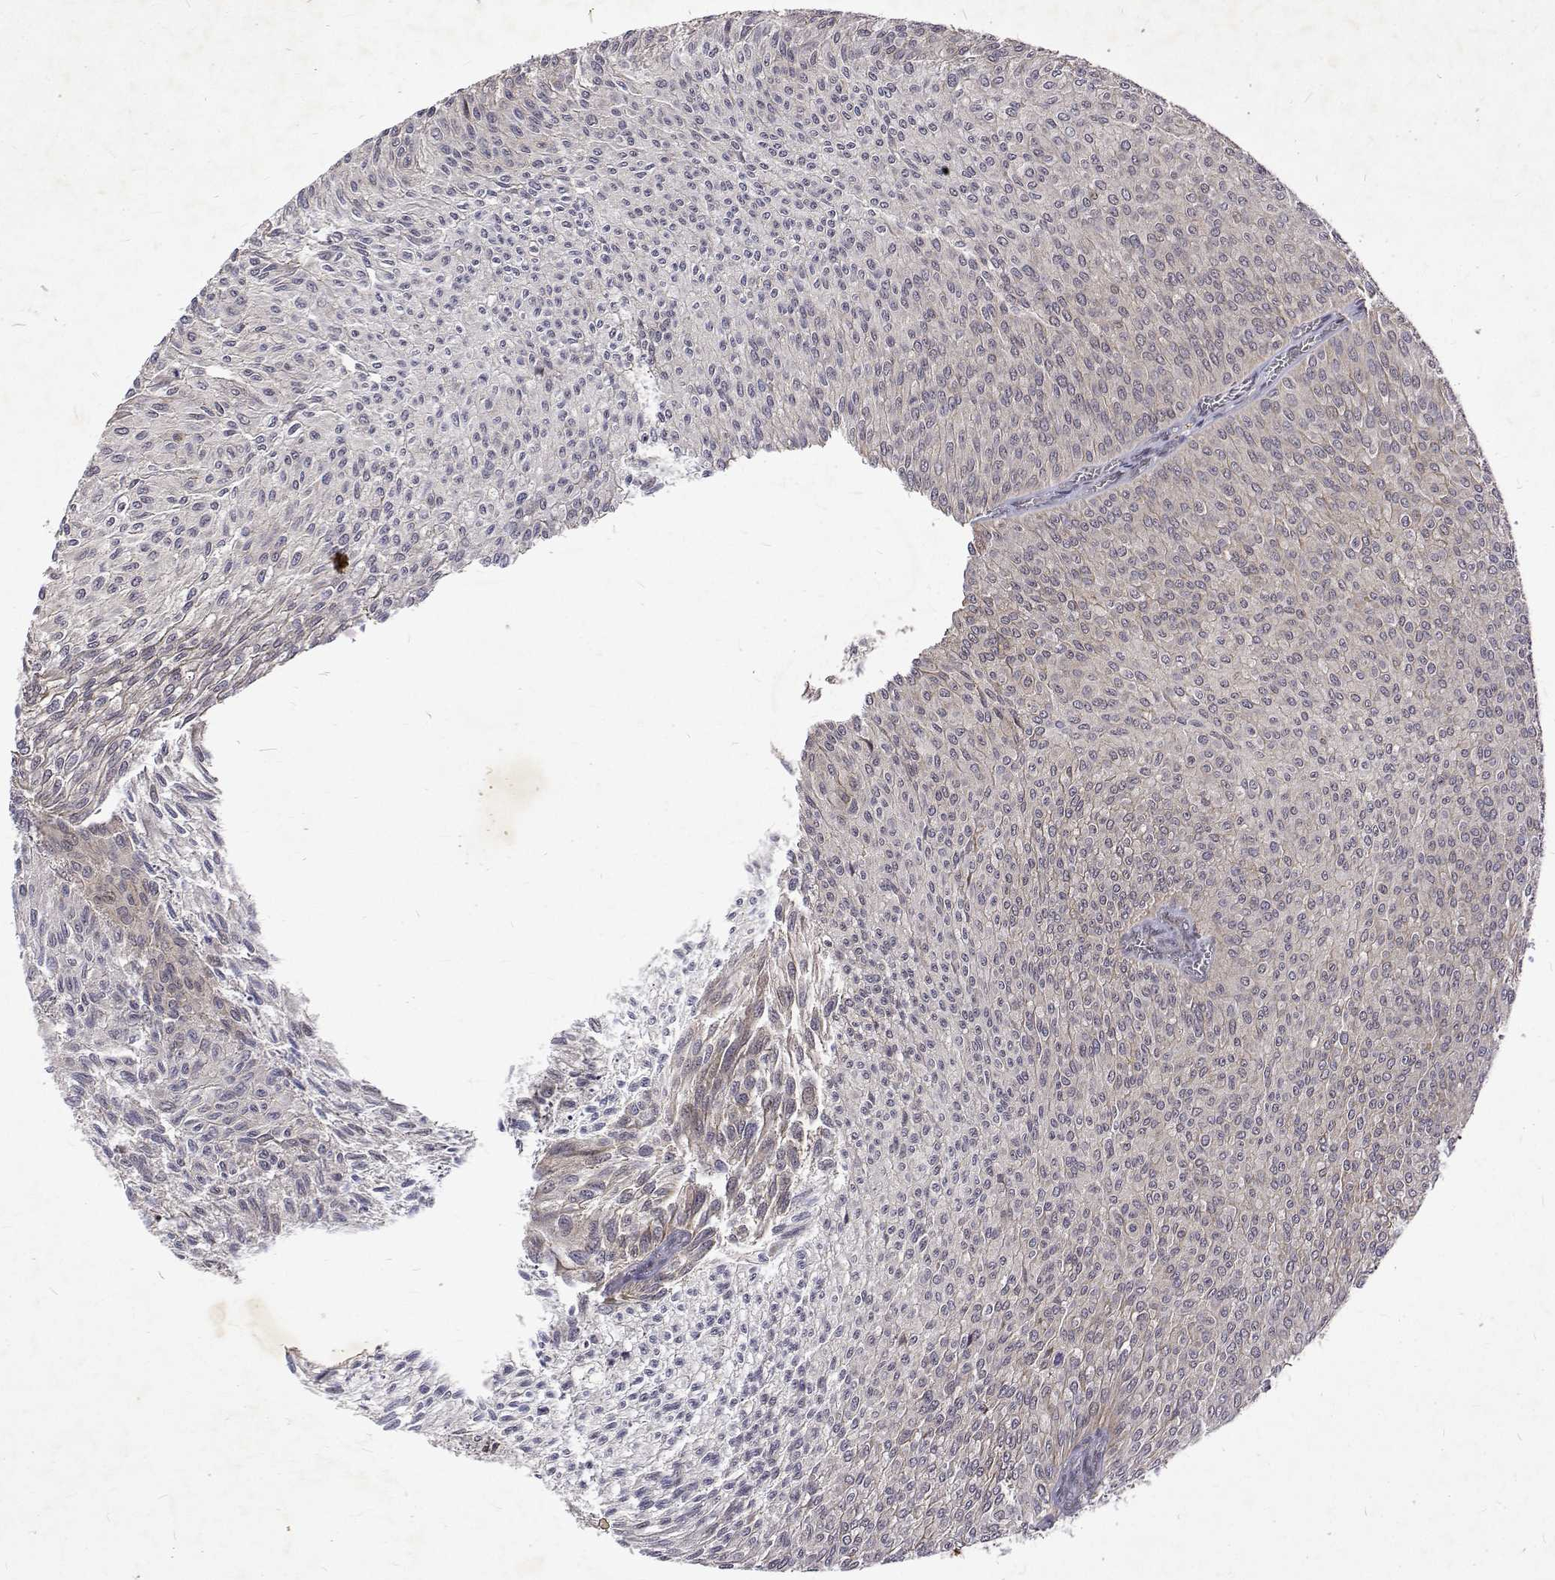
{"staining": {"intensity": "weak", "quantity": "<25%", "location": "cytoplasmic/membranous,nuclear"}, "tissue": "urothelial cancer", "cell_type": "Tumor cells", "image_type": "cancer", "snomed": [{"axis": "morphology", "description": "Urothelial carcinoma, Low grade"}, {"axis": "topography", "description": "Urinary bladder"}], "caption": "Immunohistochemical staining of human low-grade urothelial carcinoma reveals no significant staining in tumor cells.", "gene": "ALKBH8", "patient": {"sex": "male", "age": 91}}